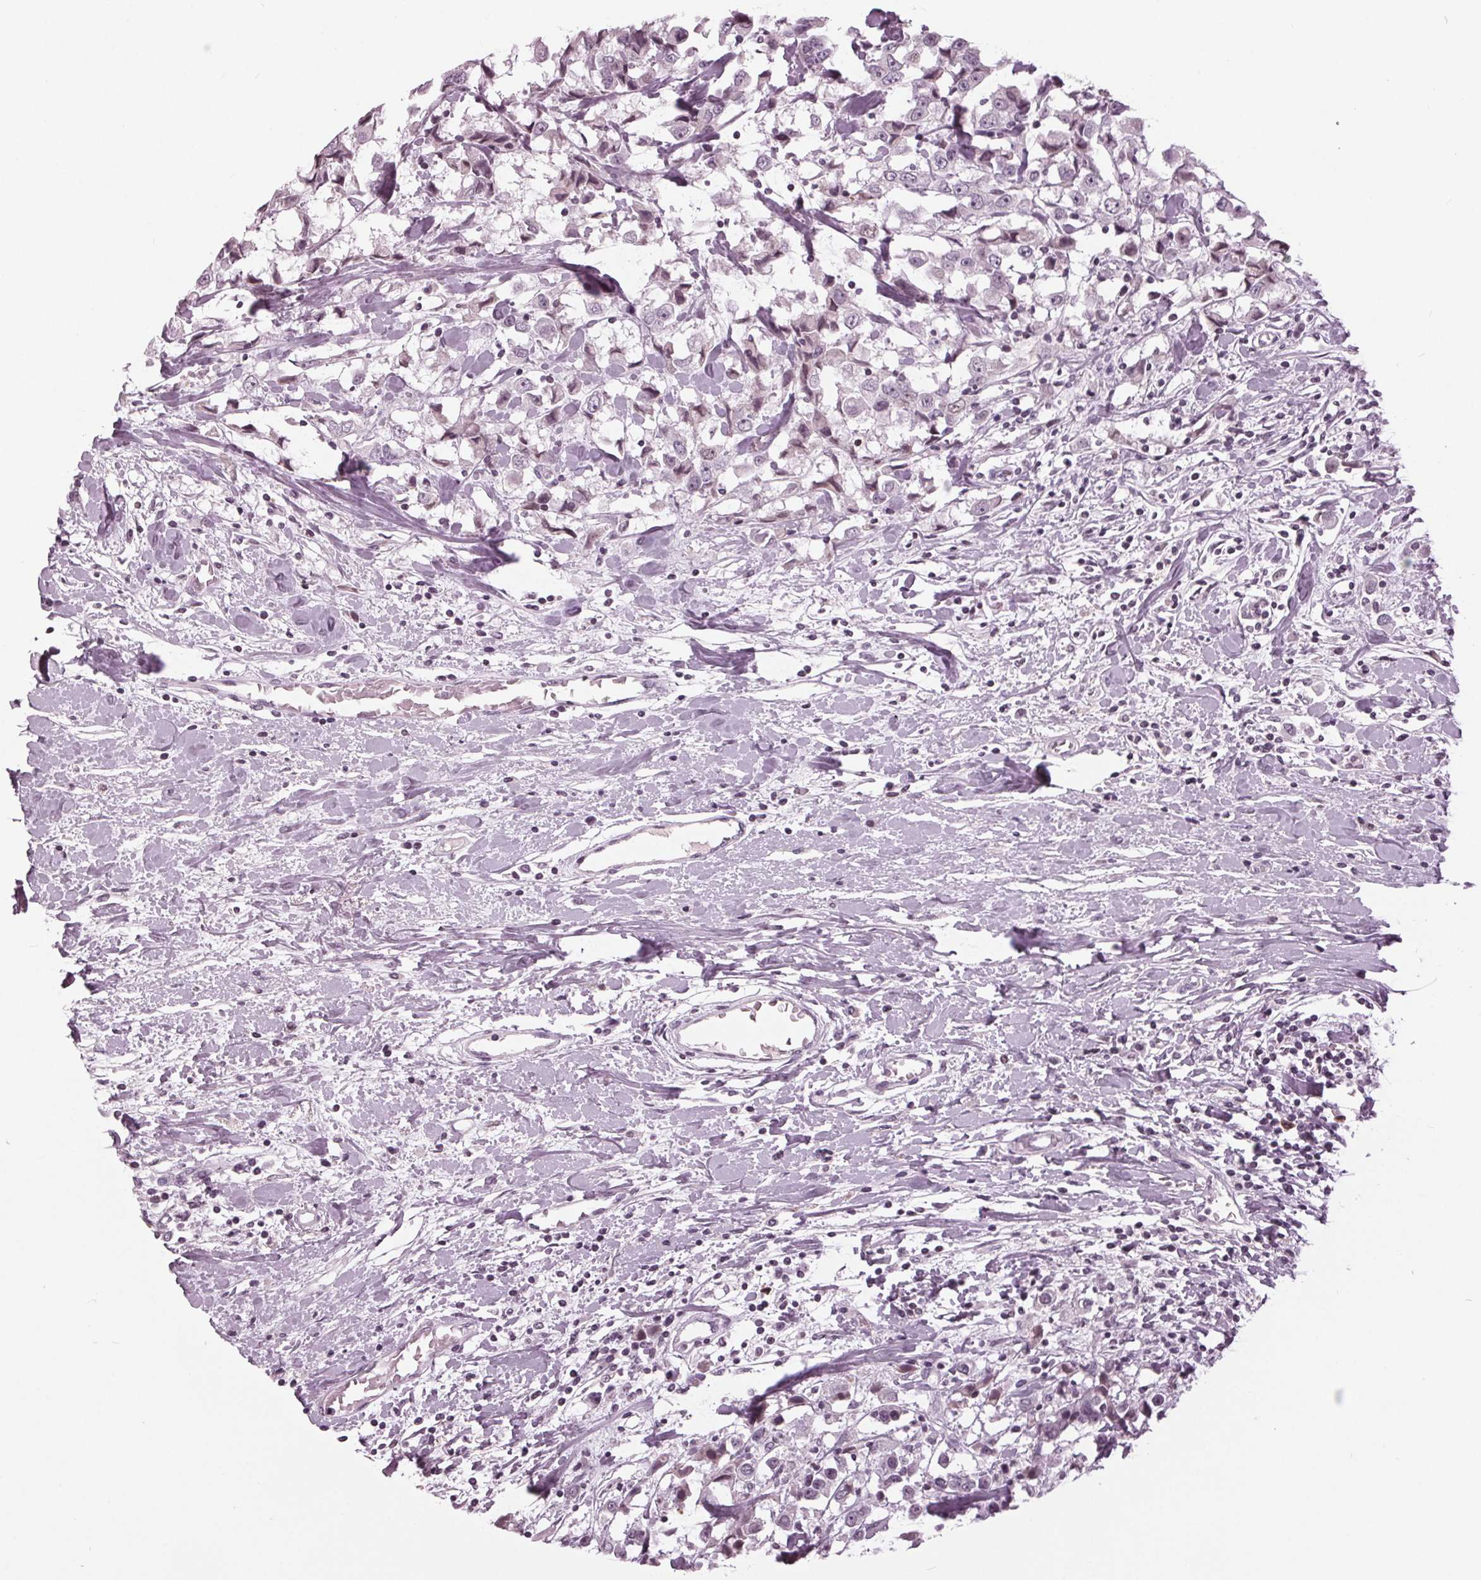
{"staining": {"intensity": "negative", "quantity": "none", "location": "none"}, "tissue": "breast cancer", "cell_type": "Tumor cells", "image_type": "cancer", "snomed": [{"axis": "morphology", "description": "Duct carcinoma"}, {"axis": "topography", "description": "Breast"}], "caption": "Human intraductal carcinoma (breast) stained for a protein using IHC exhibits no staining in tumor cells.", "gene": "SLC9A4", "patient": {"sex": "female", "age": 61}}